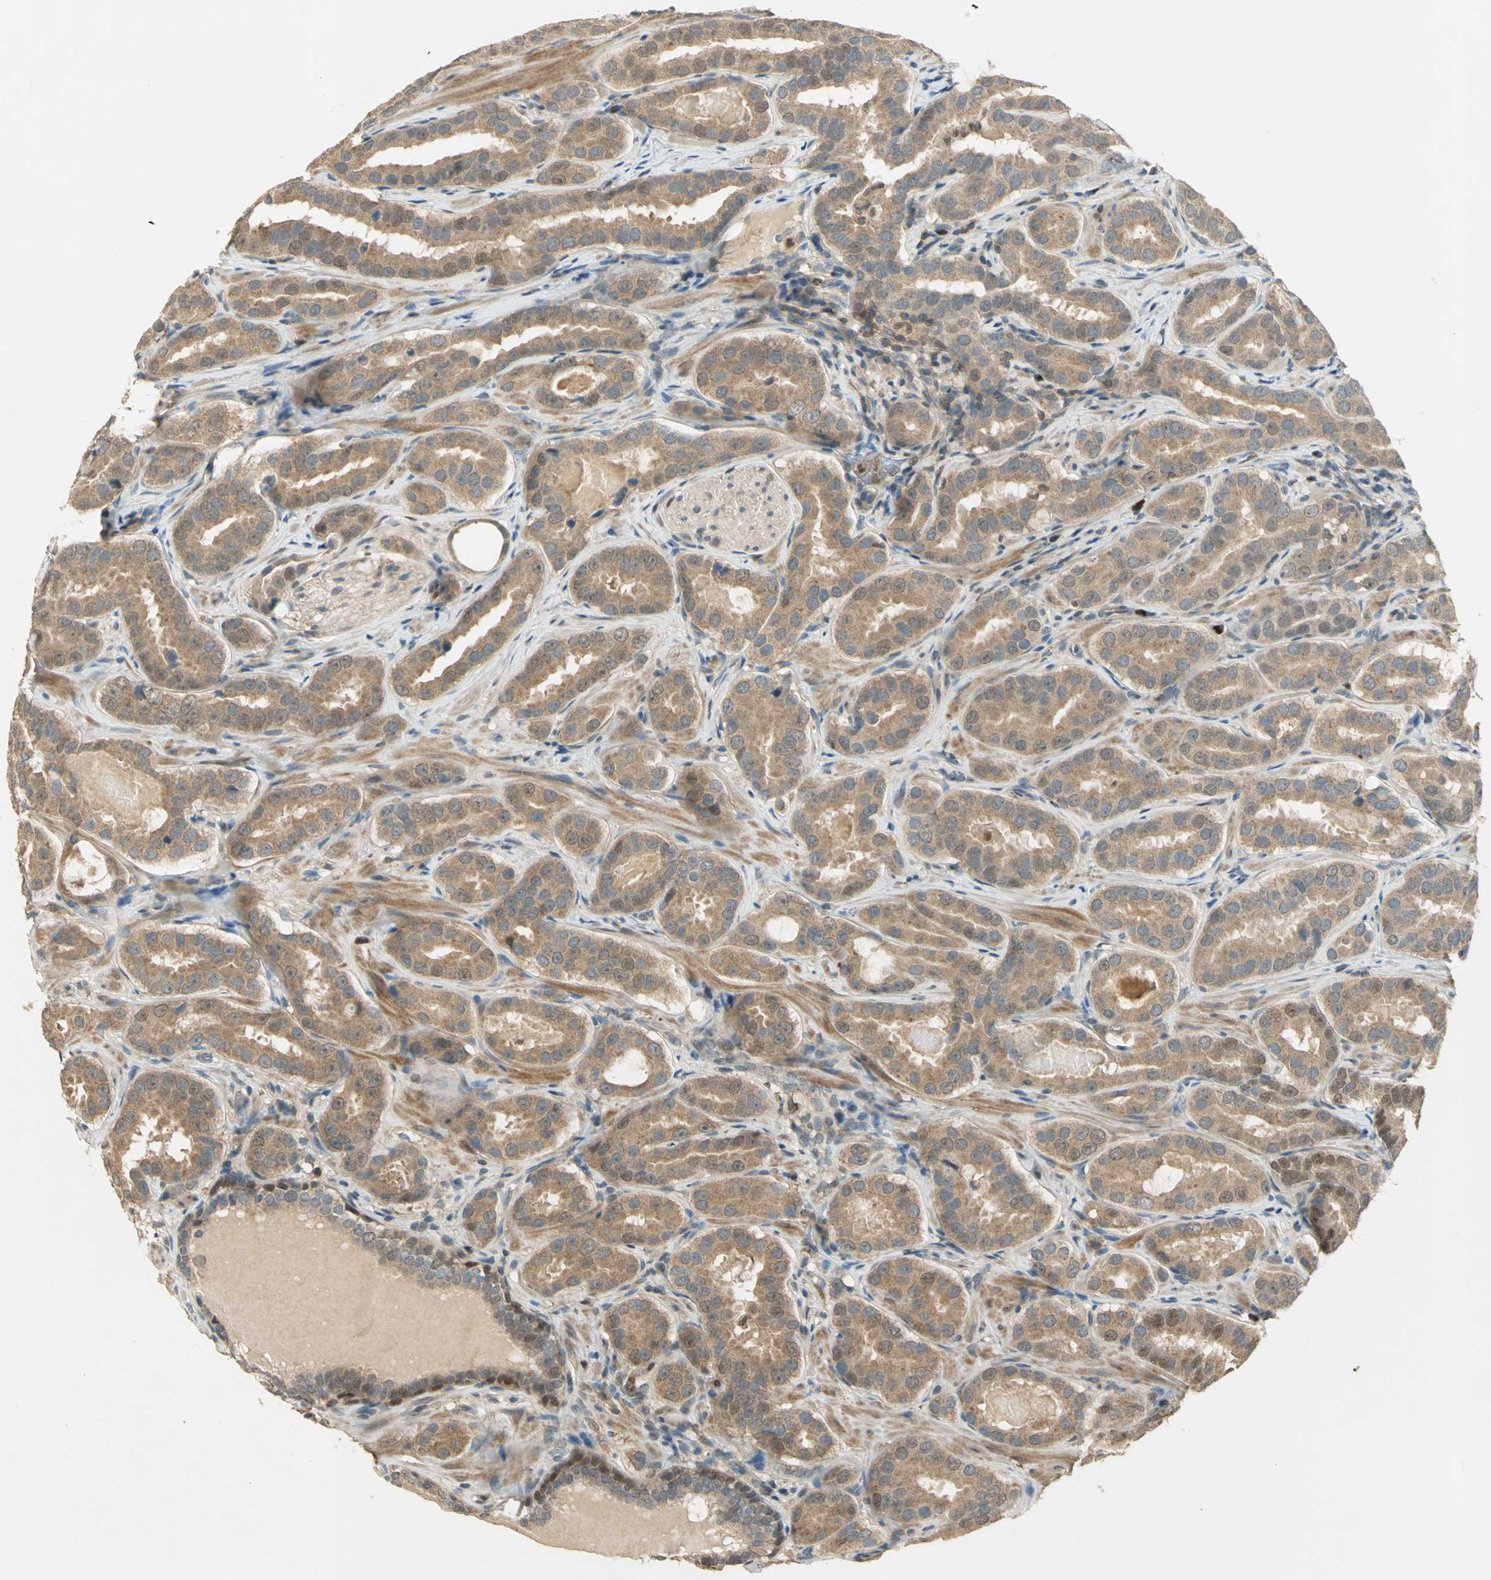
{"staining": {"intensity": "moderate", "quantity": ">75%", "location": "cytoplasmic/membranous"}, "tissue": "prostate cancer", "cell_type": "Tumor cells", "image_type": "cancer", "snomed": [{"axis": "morphology", "description": "Adenocarcinoma, Low grade"}, {"axis": "topography", "description": "Prostate"}], "caption": "The image exhibits staining of prostate cancer, revealing moderate cytoplasmic/membranous protein staining (brown color) within tumor cells.", "gene": "BIRC2", "patient": {"sex": "male", "age": 59}}